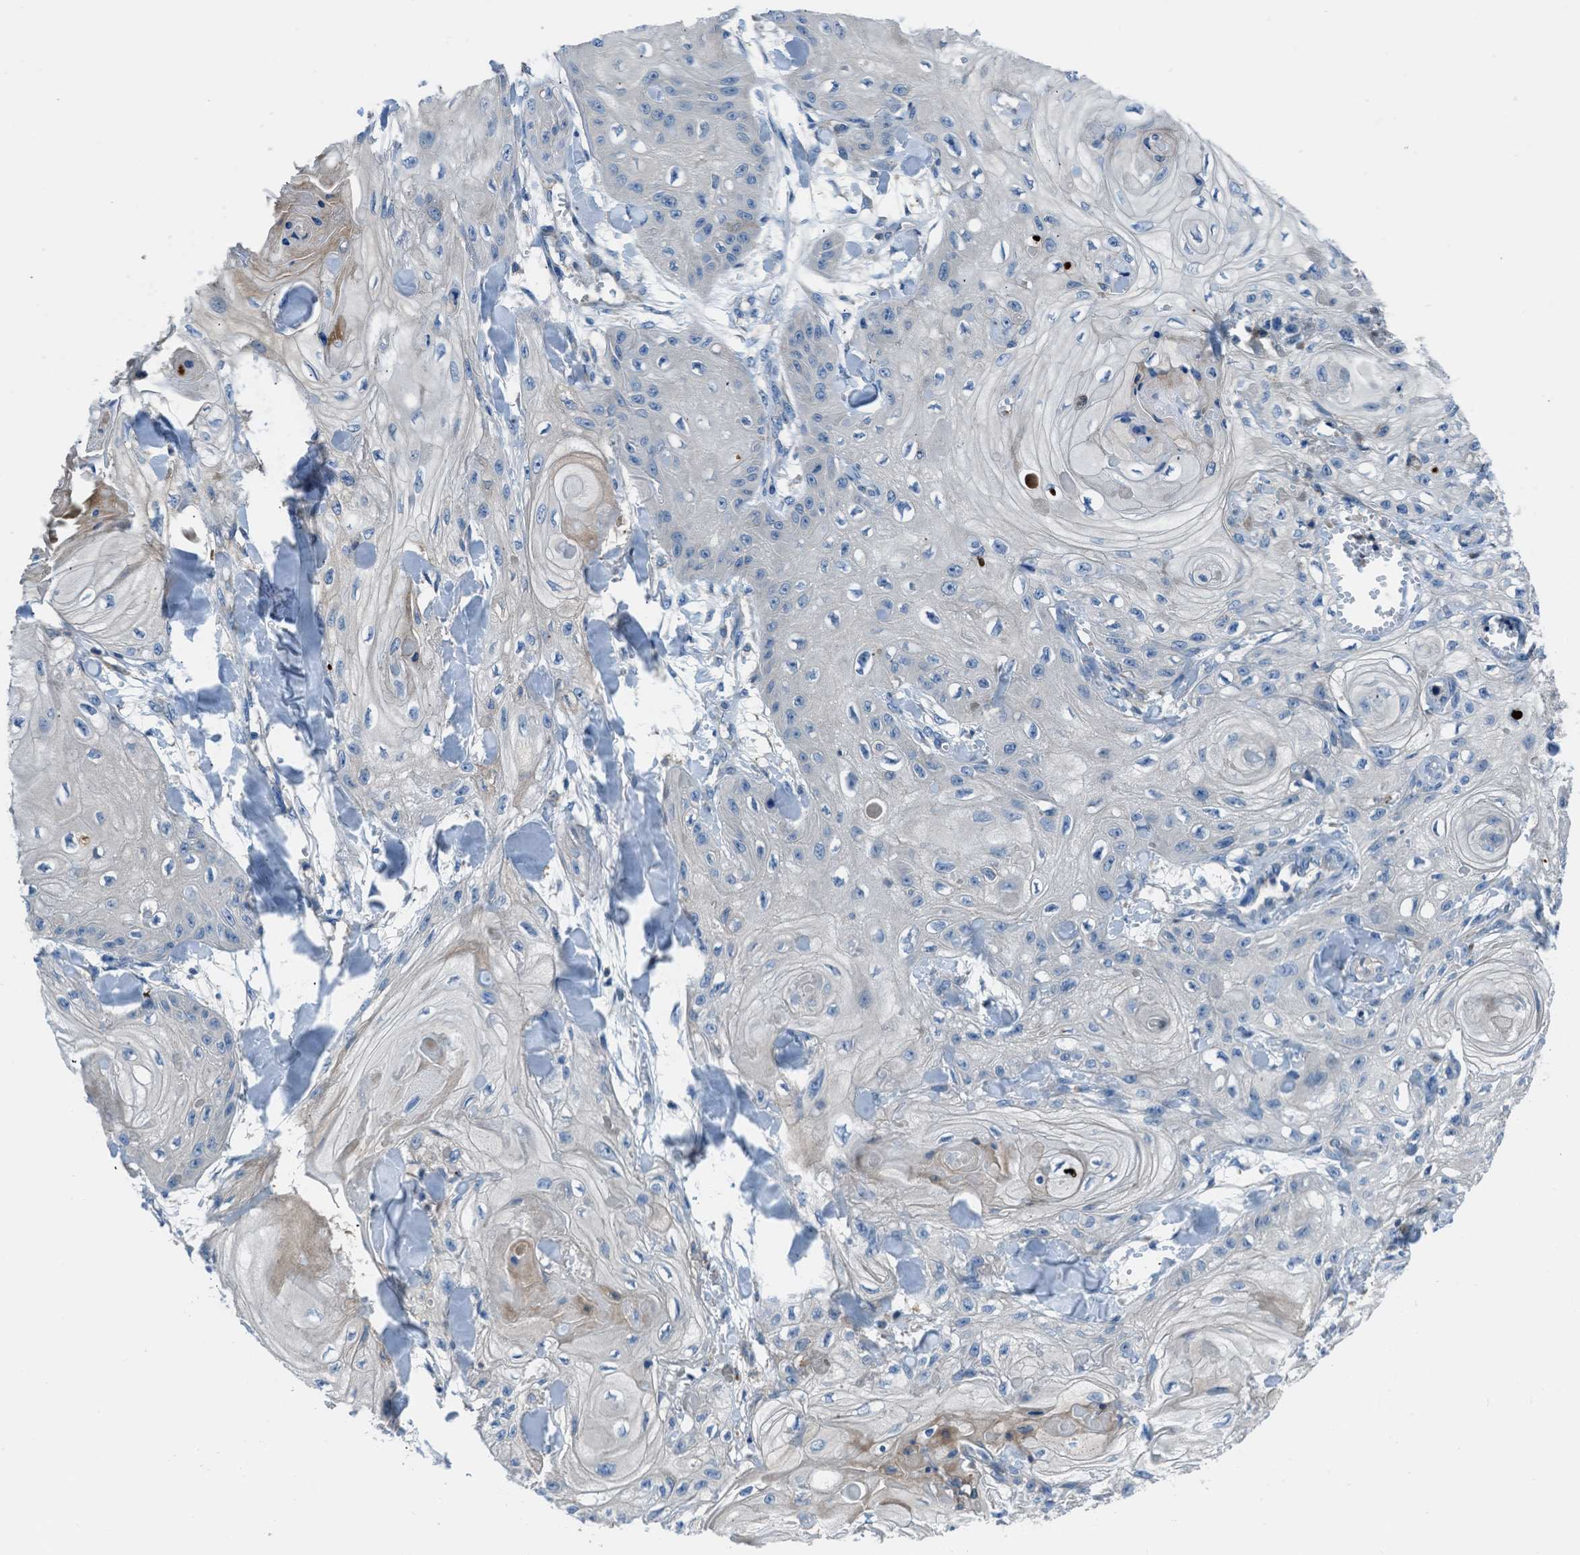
{"staining": {"intensity": "negative", "quantity": "none", "location": "none"}, "tissue": "skin cancer", "cell_type": "Tumor cells", "image_type": "cancer", "snomed": [{"axis": "morphology", "description": "Squamous cell carcinoma, NOS"}, {"axis": "topography", "description": "Skin"}], "caption": "The photomicrograph displays no significant expression in tumor cells of skin cancer (squamous cell carcinoma).", "gene": "SLC38A6", "patient": {"sex": "male", "age": 74}}